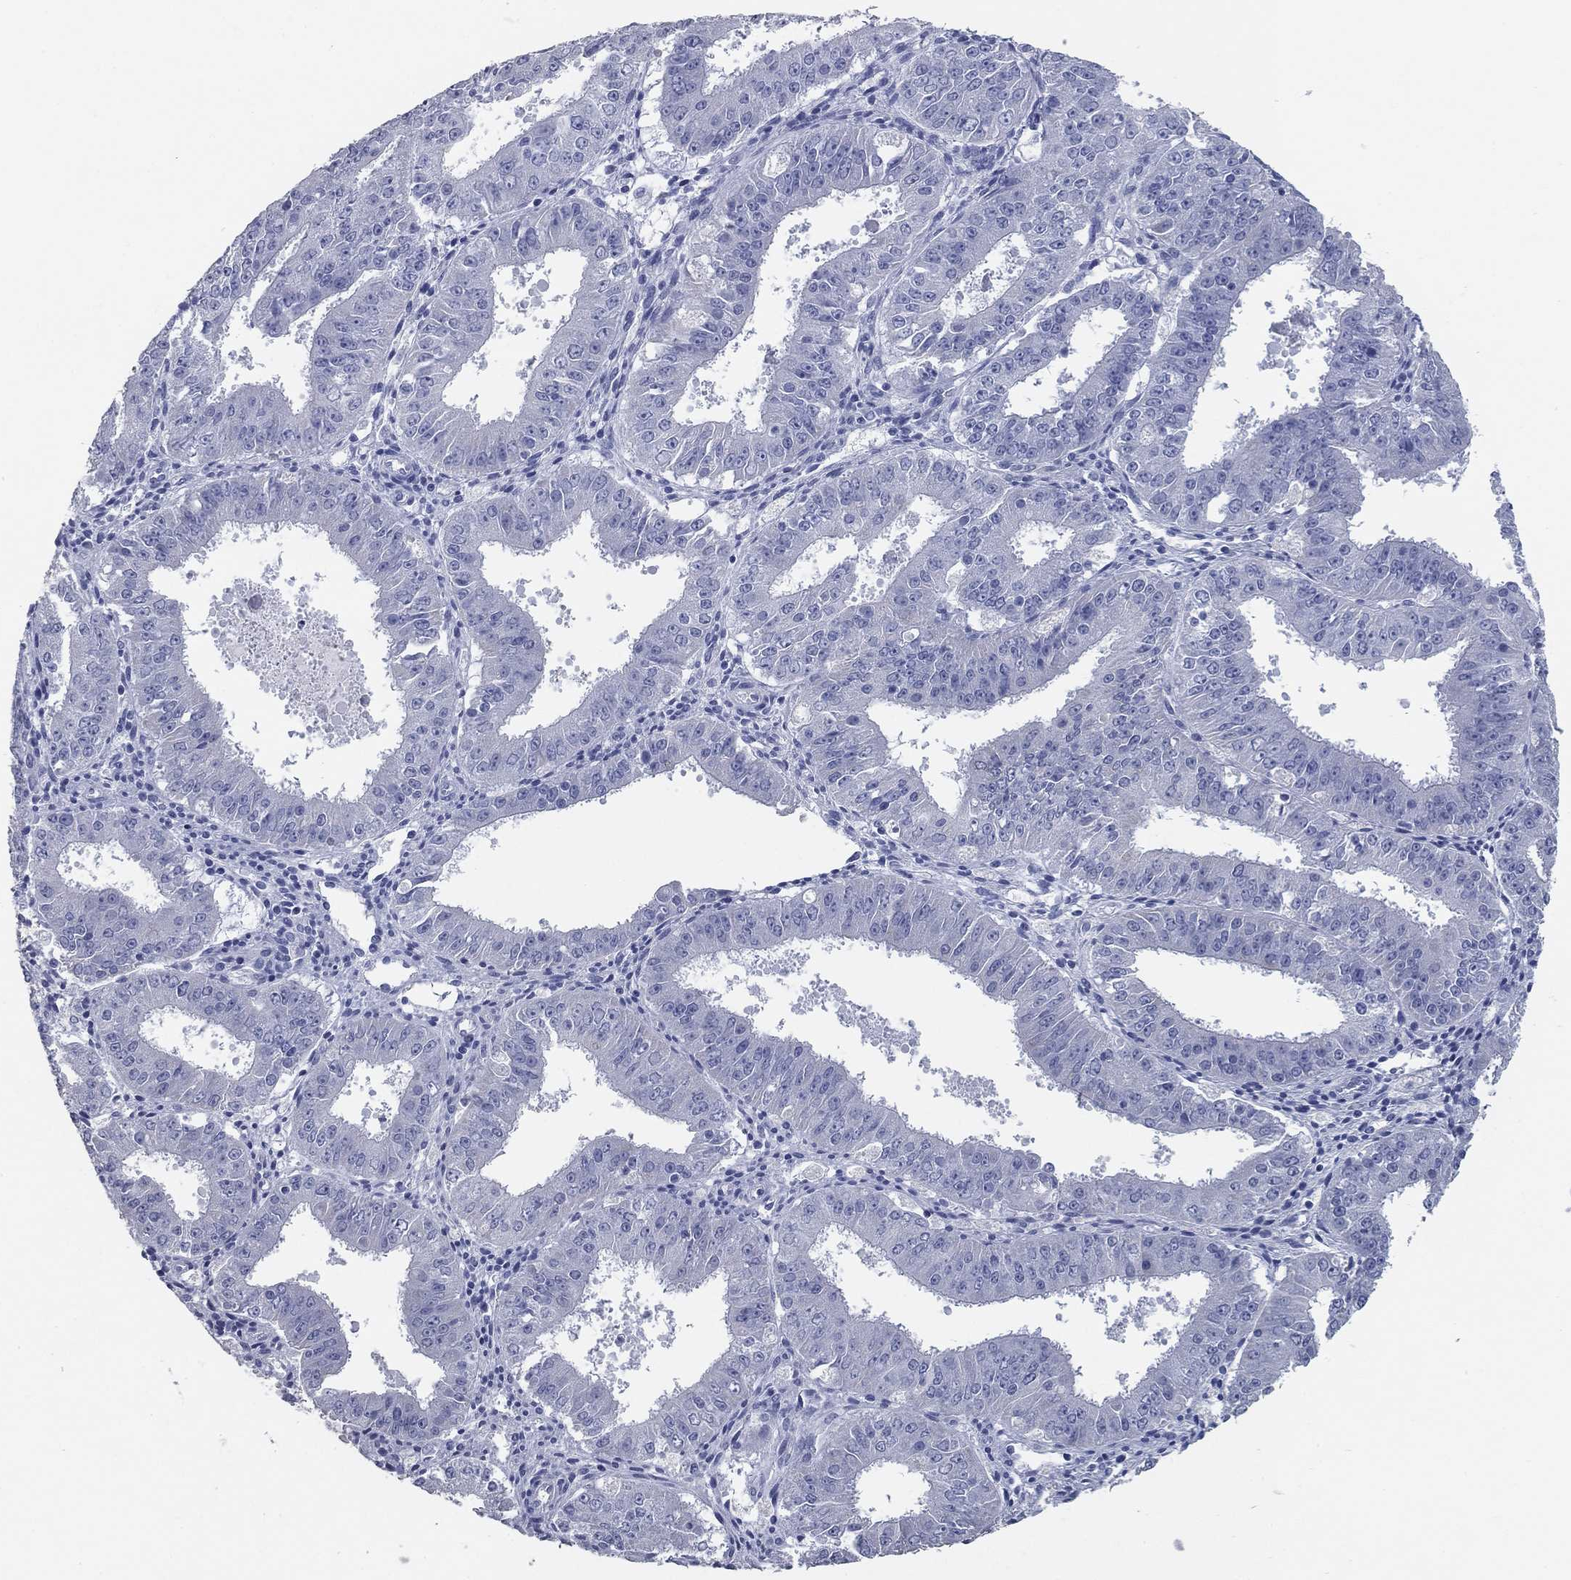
{"staining": {"intensity": "negative", "quantity": "none", "location": "none"}, "tissue": "ovarian cancer", "cell_type": "Tumor cells", "image_type": "cancer", "snomed": [{"axis": "morphology", "description": "Carcinoma, endometroid"}, {"axis": "topography", "description": "Ovary"}], "caption": "Image shows no significant protein positivity in tumor cells of endometroid carcinoma (ovarian). (DAB immunohistochemistry, high magnification).", "gene": "TAC1", "patient": {"sex": "female", "age": 42}}